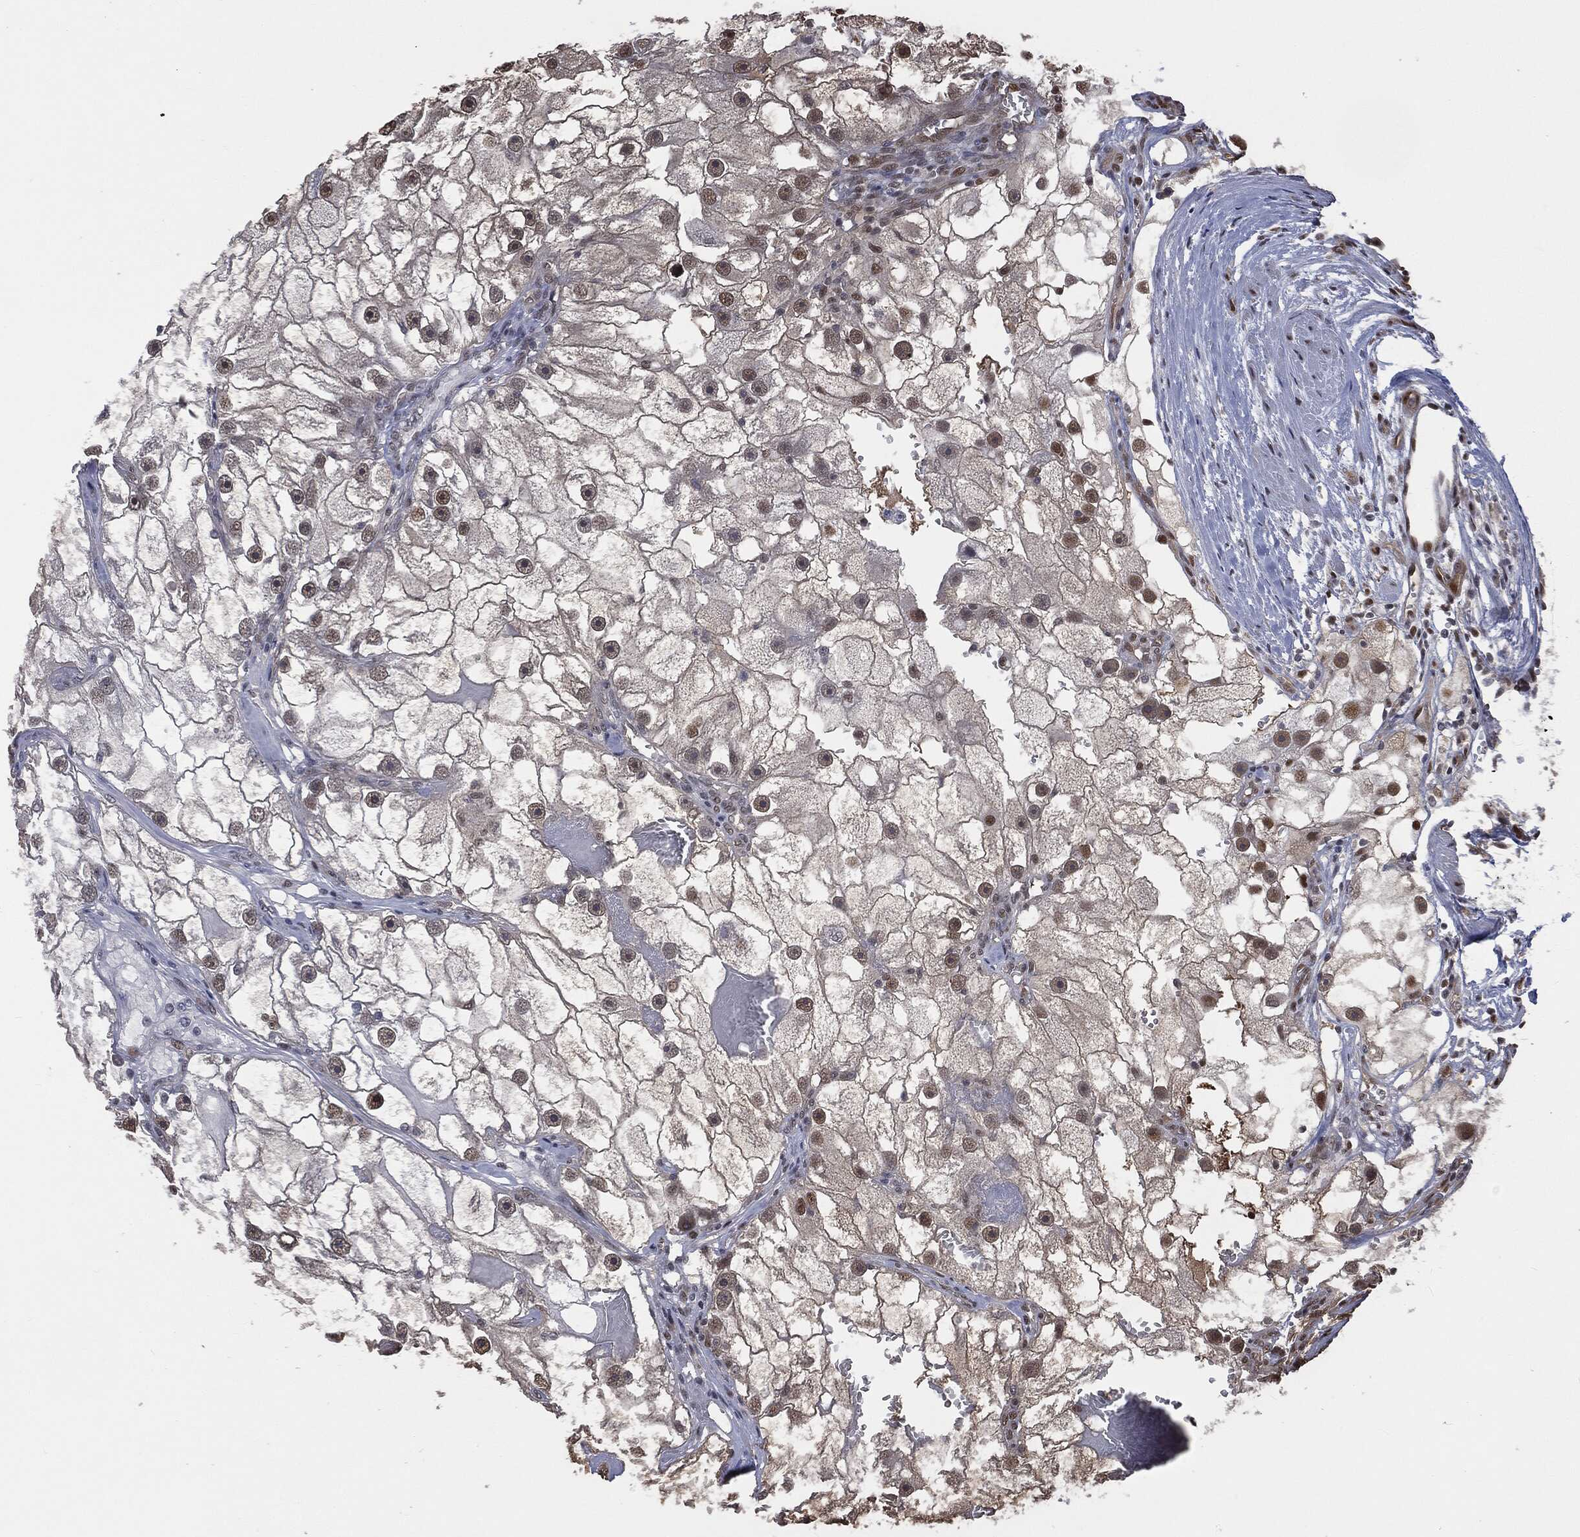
{"staining": {"intensity": "weak", "quantity": "25%-75%", "location": "nuclear"}, "tissue": "renal cancer", "cell_type": "Tumor cells", "image_type": "cancer", "snomed": [{"axis": "morphology", "description": "Adenocarcinoma, NOS"}, {"axis": "topography", "description": "Kidney"}], "caption": "A photomicrograph of renal cancer (adenocarcinoma) stained for a protein shows weak nuclear brown staining in tumor cells.", "gene": "SHLD2", "patient": {"sex": "male", "age": 63}}